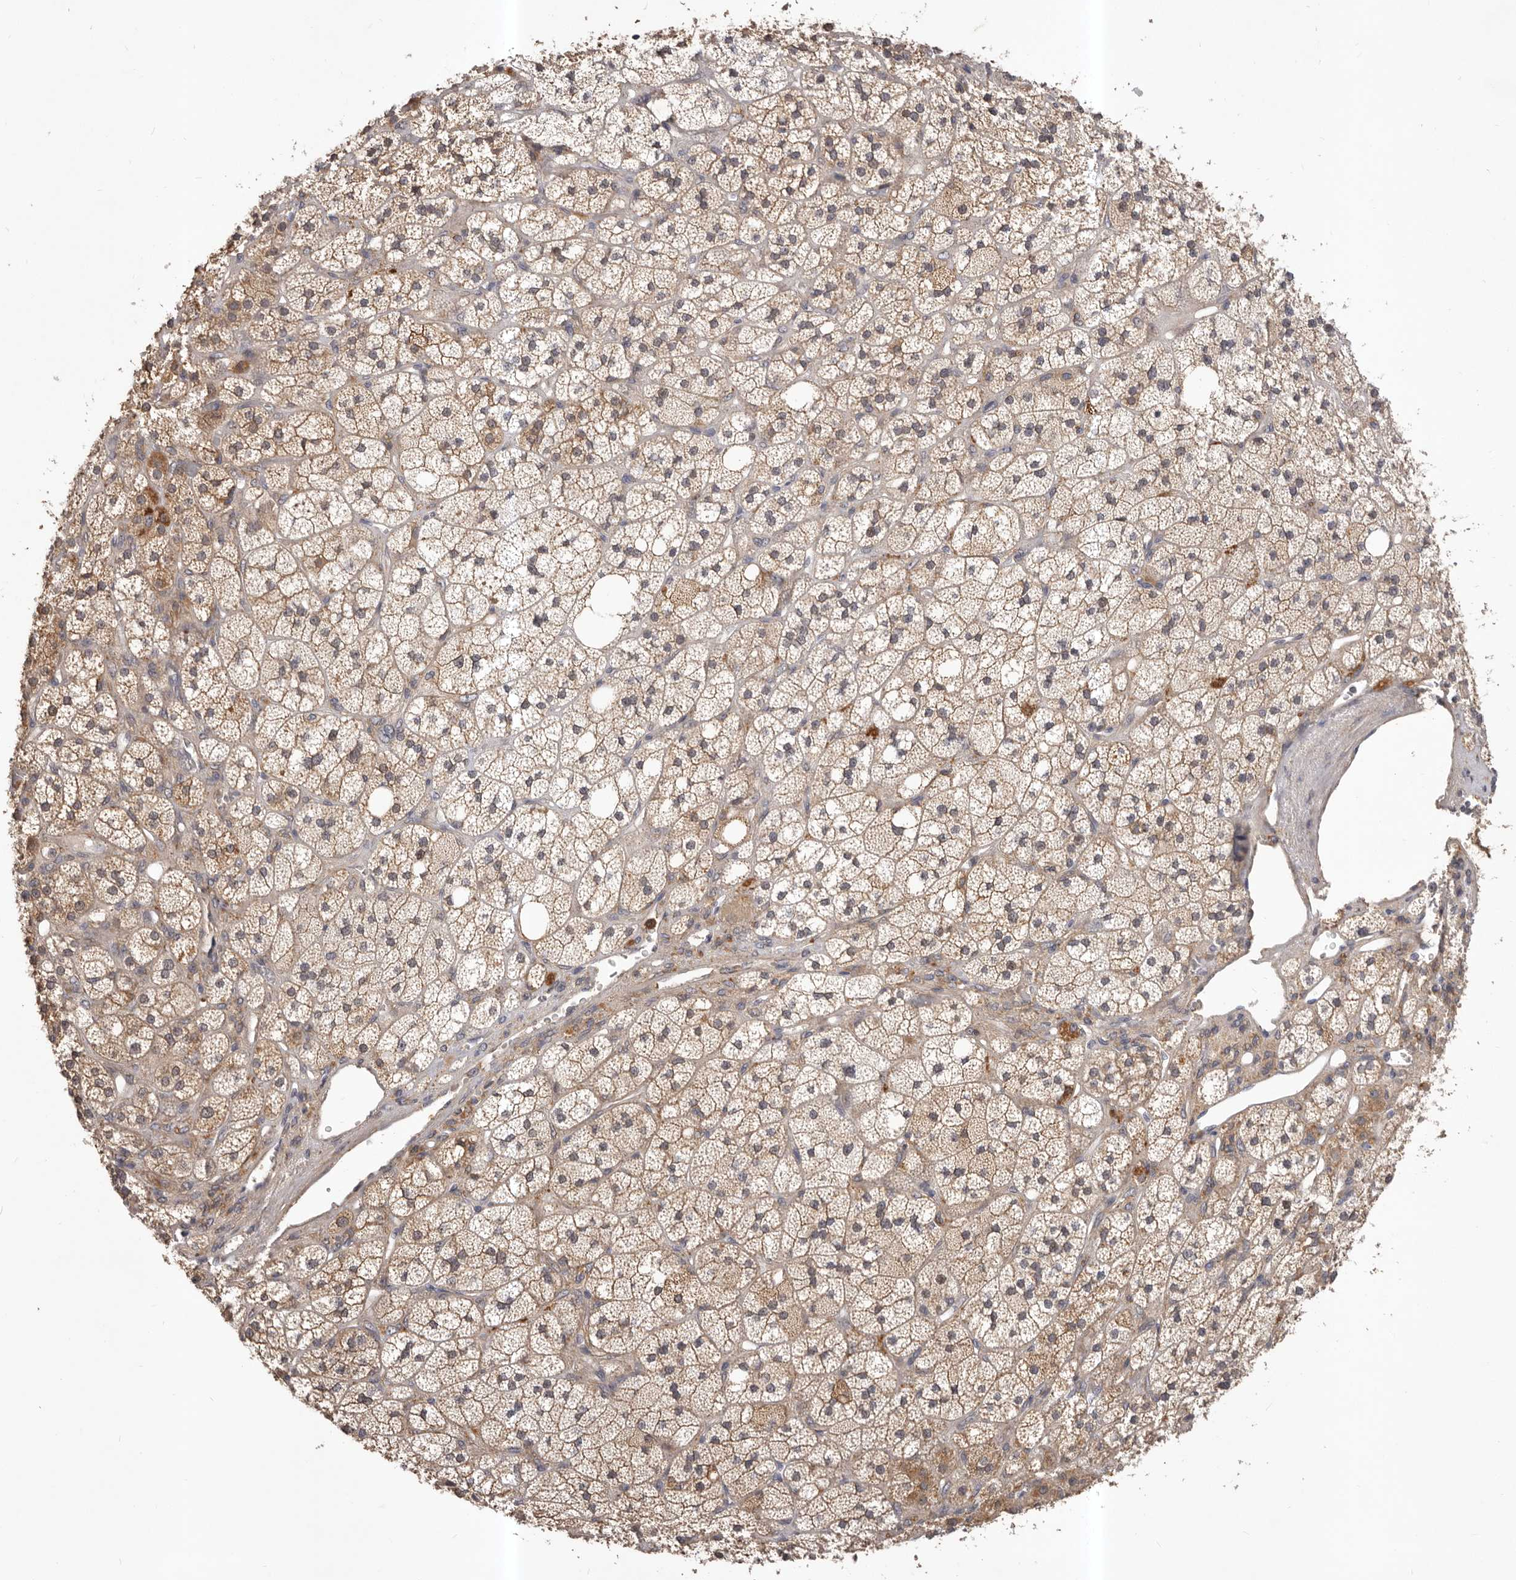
{"staining": {"intensity": "moderate", "quantity": "25%-75%", "location": "cytoplasmic/membranous"}, "tissue": "adrenal gland", "cell_type": "Glandular cells", "image_type": "normal", "snomed": [{"axis": "morphology", "description": "Normal tissue, NOS"}, {"axis": "topography", "description": "Adrenal gland"}], "caption": "Human adrenal gland stained for a protein (brown) shows moderate cytoplasmic/membranous positive staining in about 25%-75% of glandular cells.", "gene": "GLIPR2", "patient": {"sex": "male", "age": 61}}